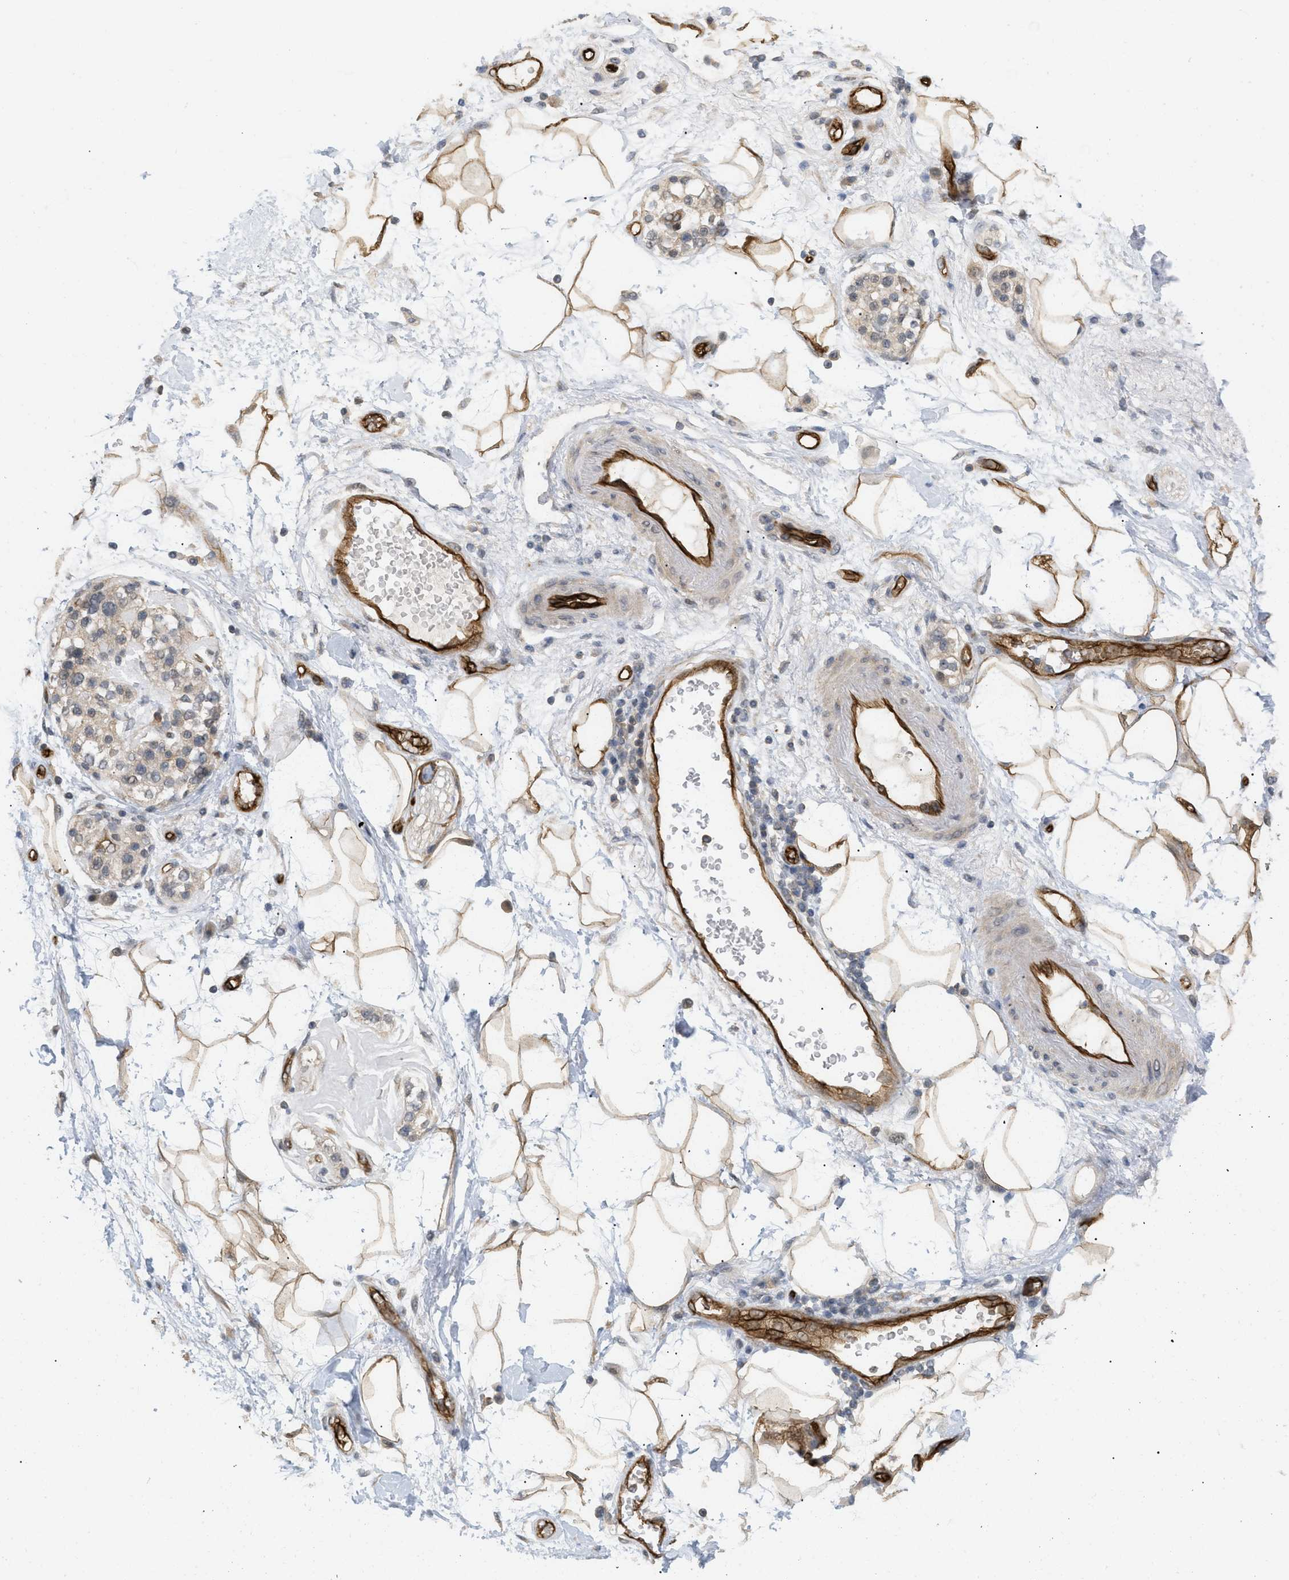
{"staining": {"intensity": "moderate", "quantity": ">75%", "location": "cytoplasmic/membranous"}, "tissue": "adipose tissue", "cell_type": "Adipocytes", "image_type": "normal", "snomed": [{"axis": "morphology", "description": "Normal tissue, NOS"}, {"axis": "morphology", "description": "Adenocarcinoma, NOS"}, {"axis": "topography", "description": "Duodenum"}, {"axis": "topography", "description": "Peripheral nerve tissue"}], "caption": "Adipocytes reveal medium levels of moderate cytoplasmic/membranous staining in about >75% of cells in unremarkable adipose tissue.", "gene": "PALMD", "patient": {"sex": "female", "age": 60}}